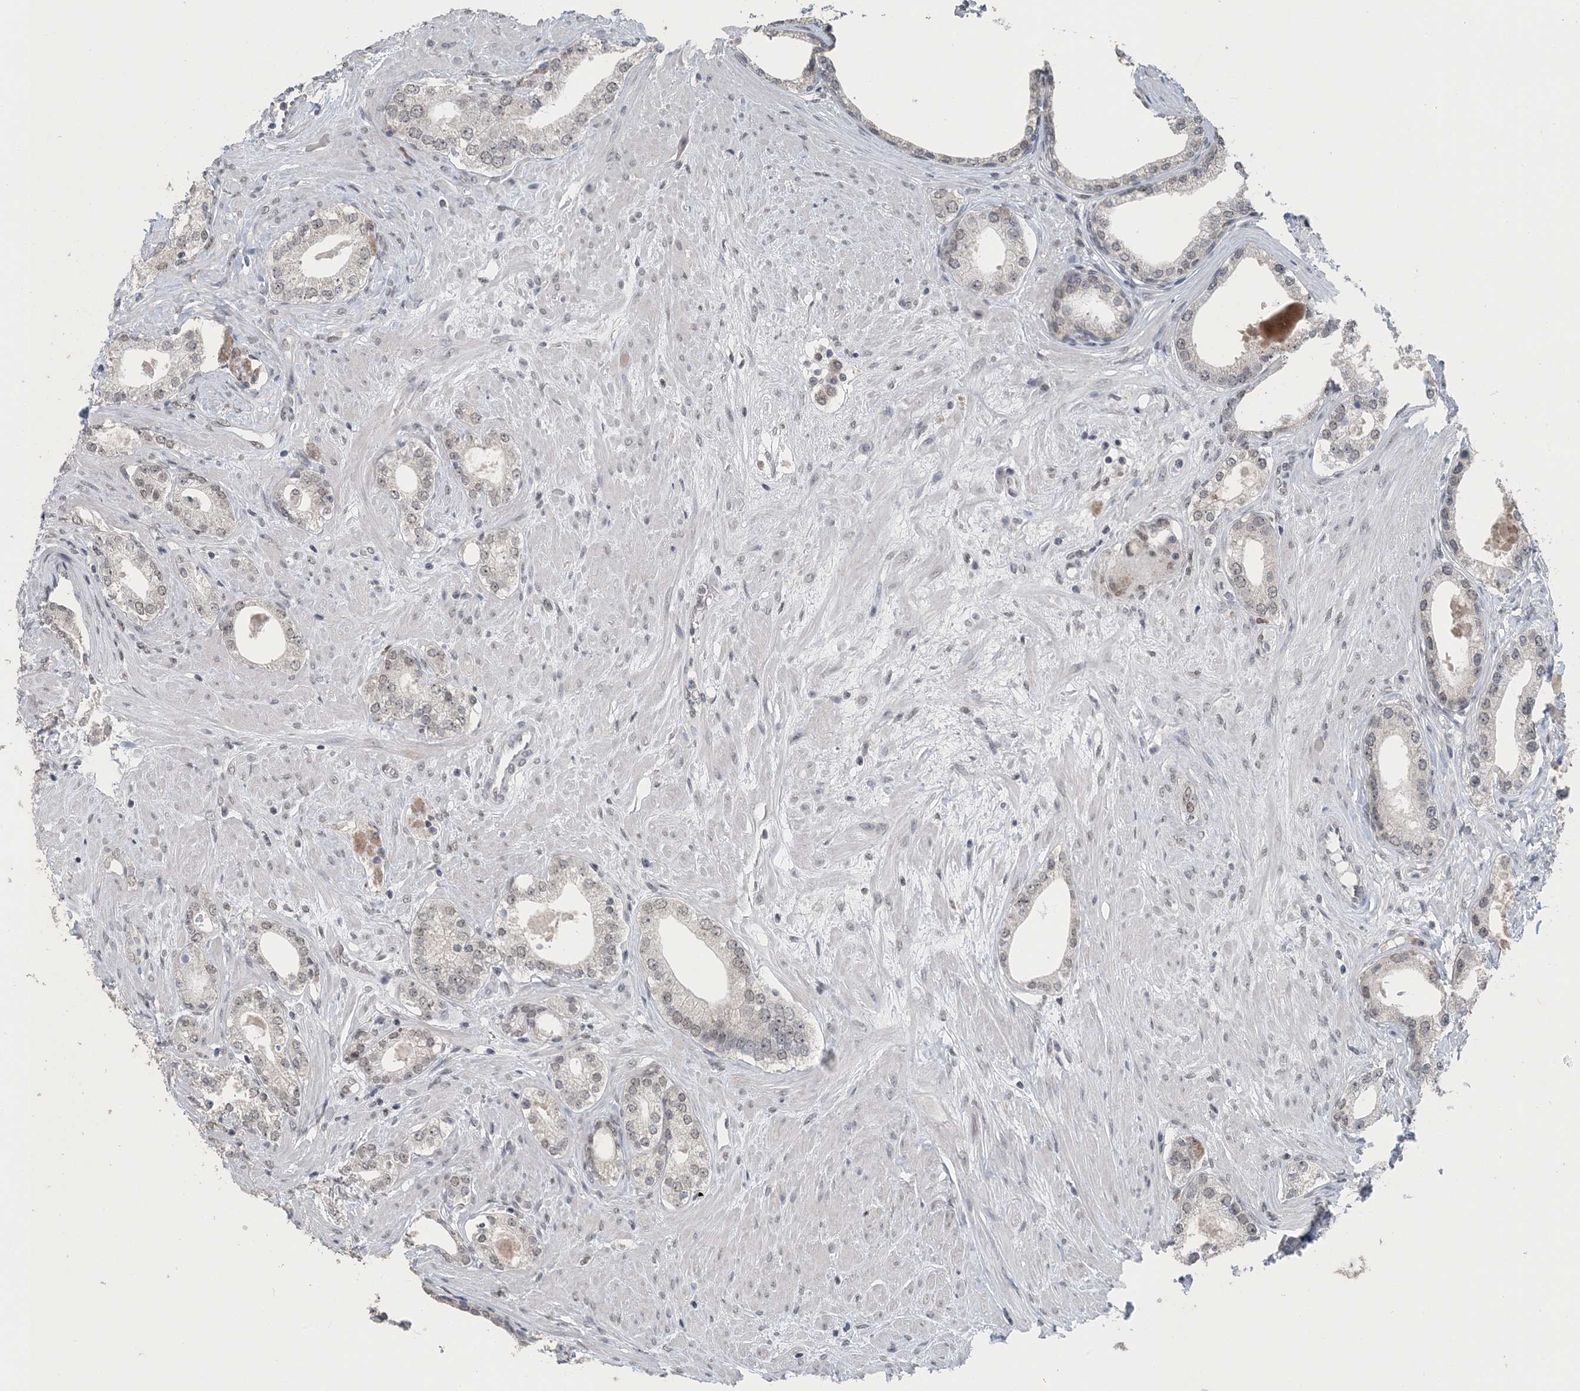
{"staining": {"intensity": "negative", "quantity": "none", "location": "none"}, "tissue": "prostate cancer", "cell_type": "Tumor cells", "image_type": "cancer", "snomed": [{"axis": "morphology", "description": "Adenocarcinoma, High grade"}, {"axis": "topography", "description": "Prostate"}], "caption": "A histopathology image of prostate cancer (adenocarcinoma (high-grade)) stained for a protein reveals no brown staining in tumor cells.", "gene": "MBD2", "patient": {"sex": "male", "age": 63}}